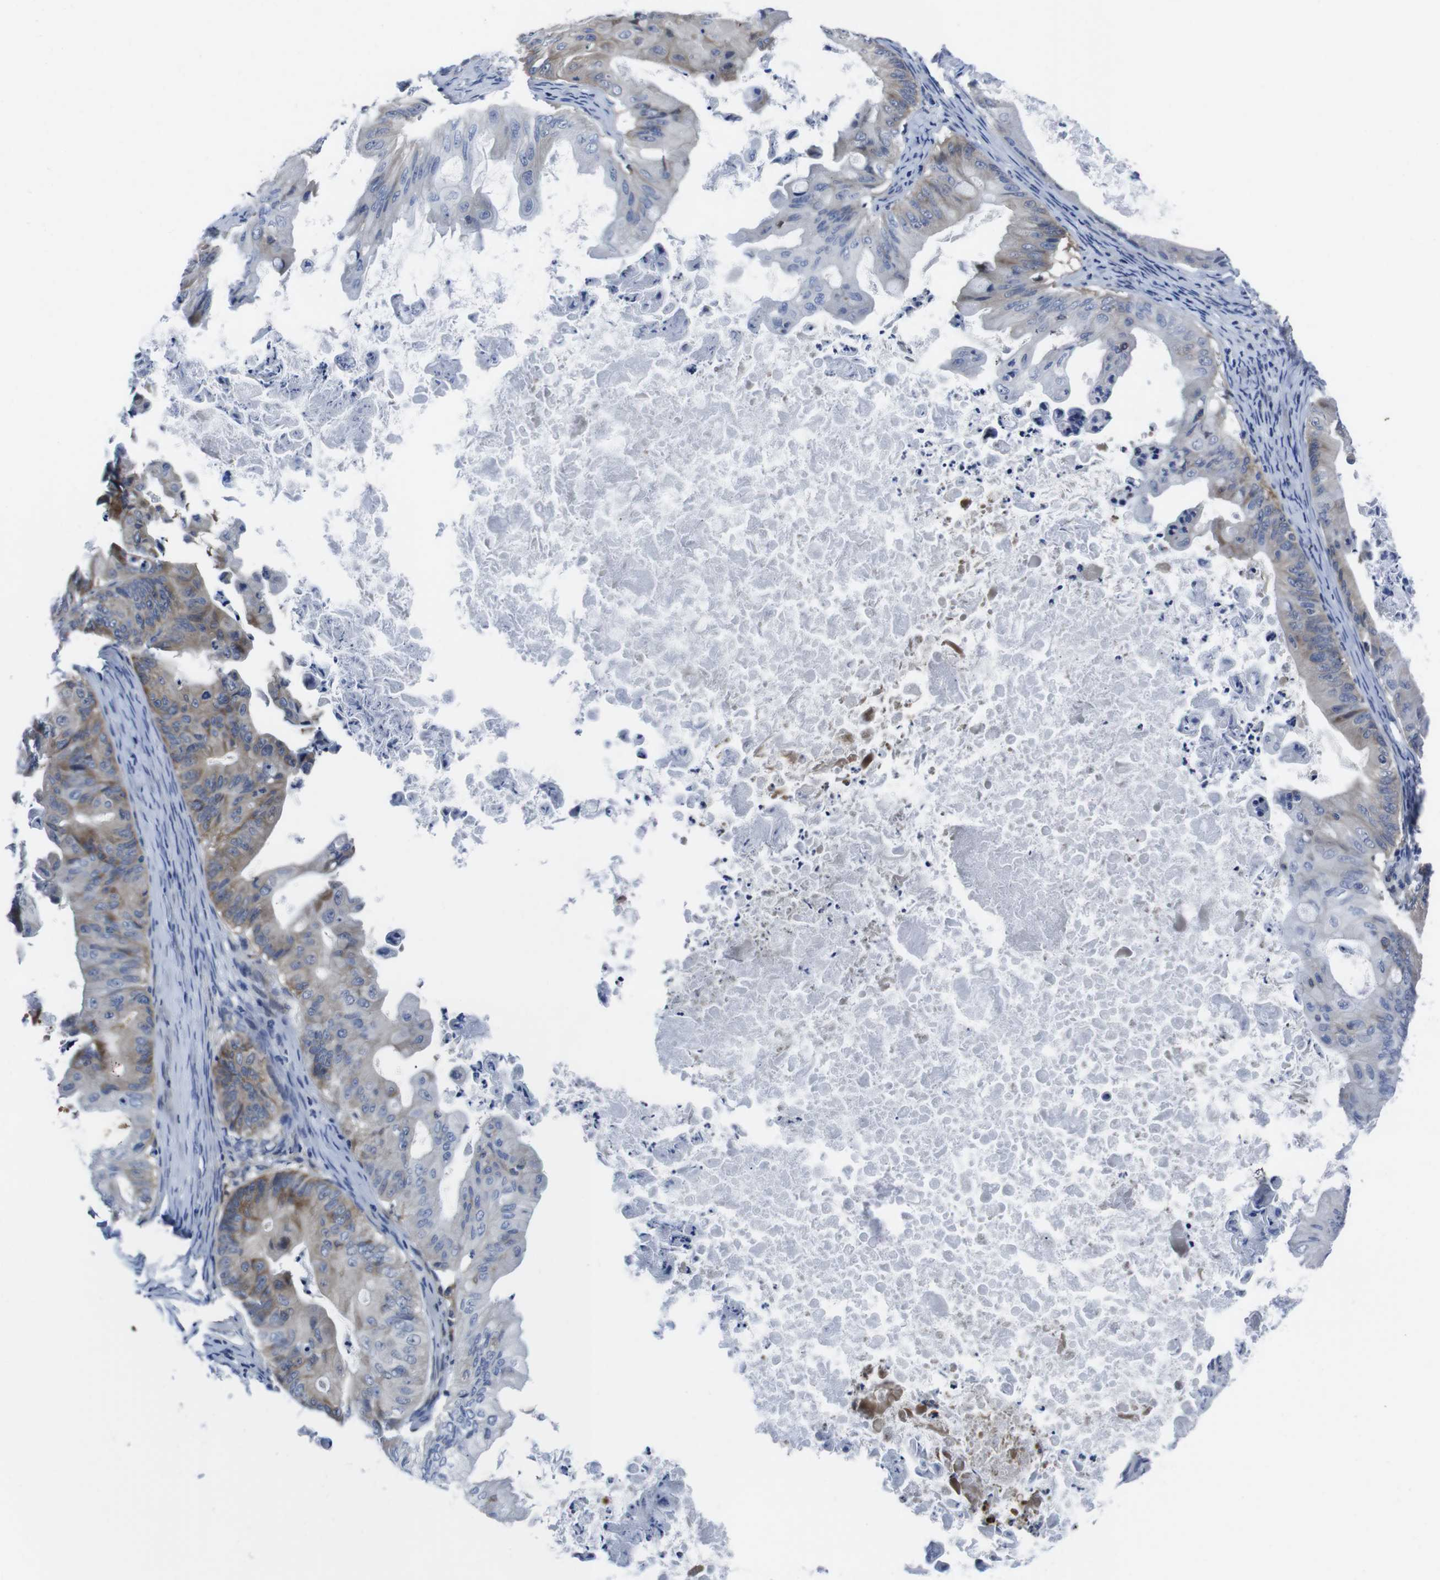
{"staining": {"intensity": "moderate", "quantity": "25%-75%", "location": "cytoplasmic/membranous"}, "tissue": "ovarian cancer", "cell_type": "Tumor cells", "image_type": "cancer", "snomed": [{"axis": "morphology", "description": "Cystadenocarcinoma, mucinous, NOS"}, {"axis": "topography", "description": "Ovary"}], "caption": "Immunohistochemistry (IHC) (DAB) staining of ovarian mucinous cystadenocarcinoma demonstrates moderate cytoplasmic/membranous protein positivity in approximately 25%-75% of tumor cells.", "gene": "EIF4A1", "patient": {"sex": "female", "age": 37}}